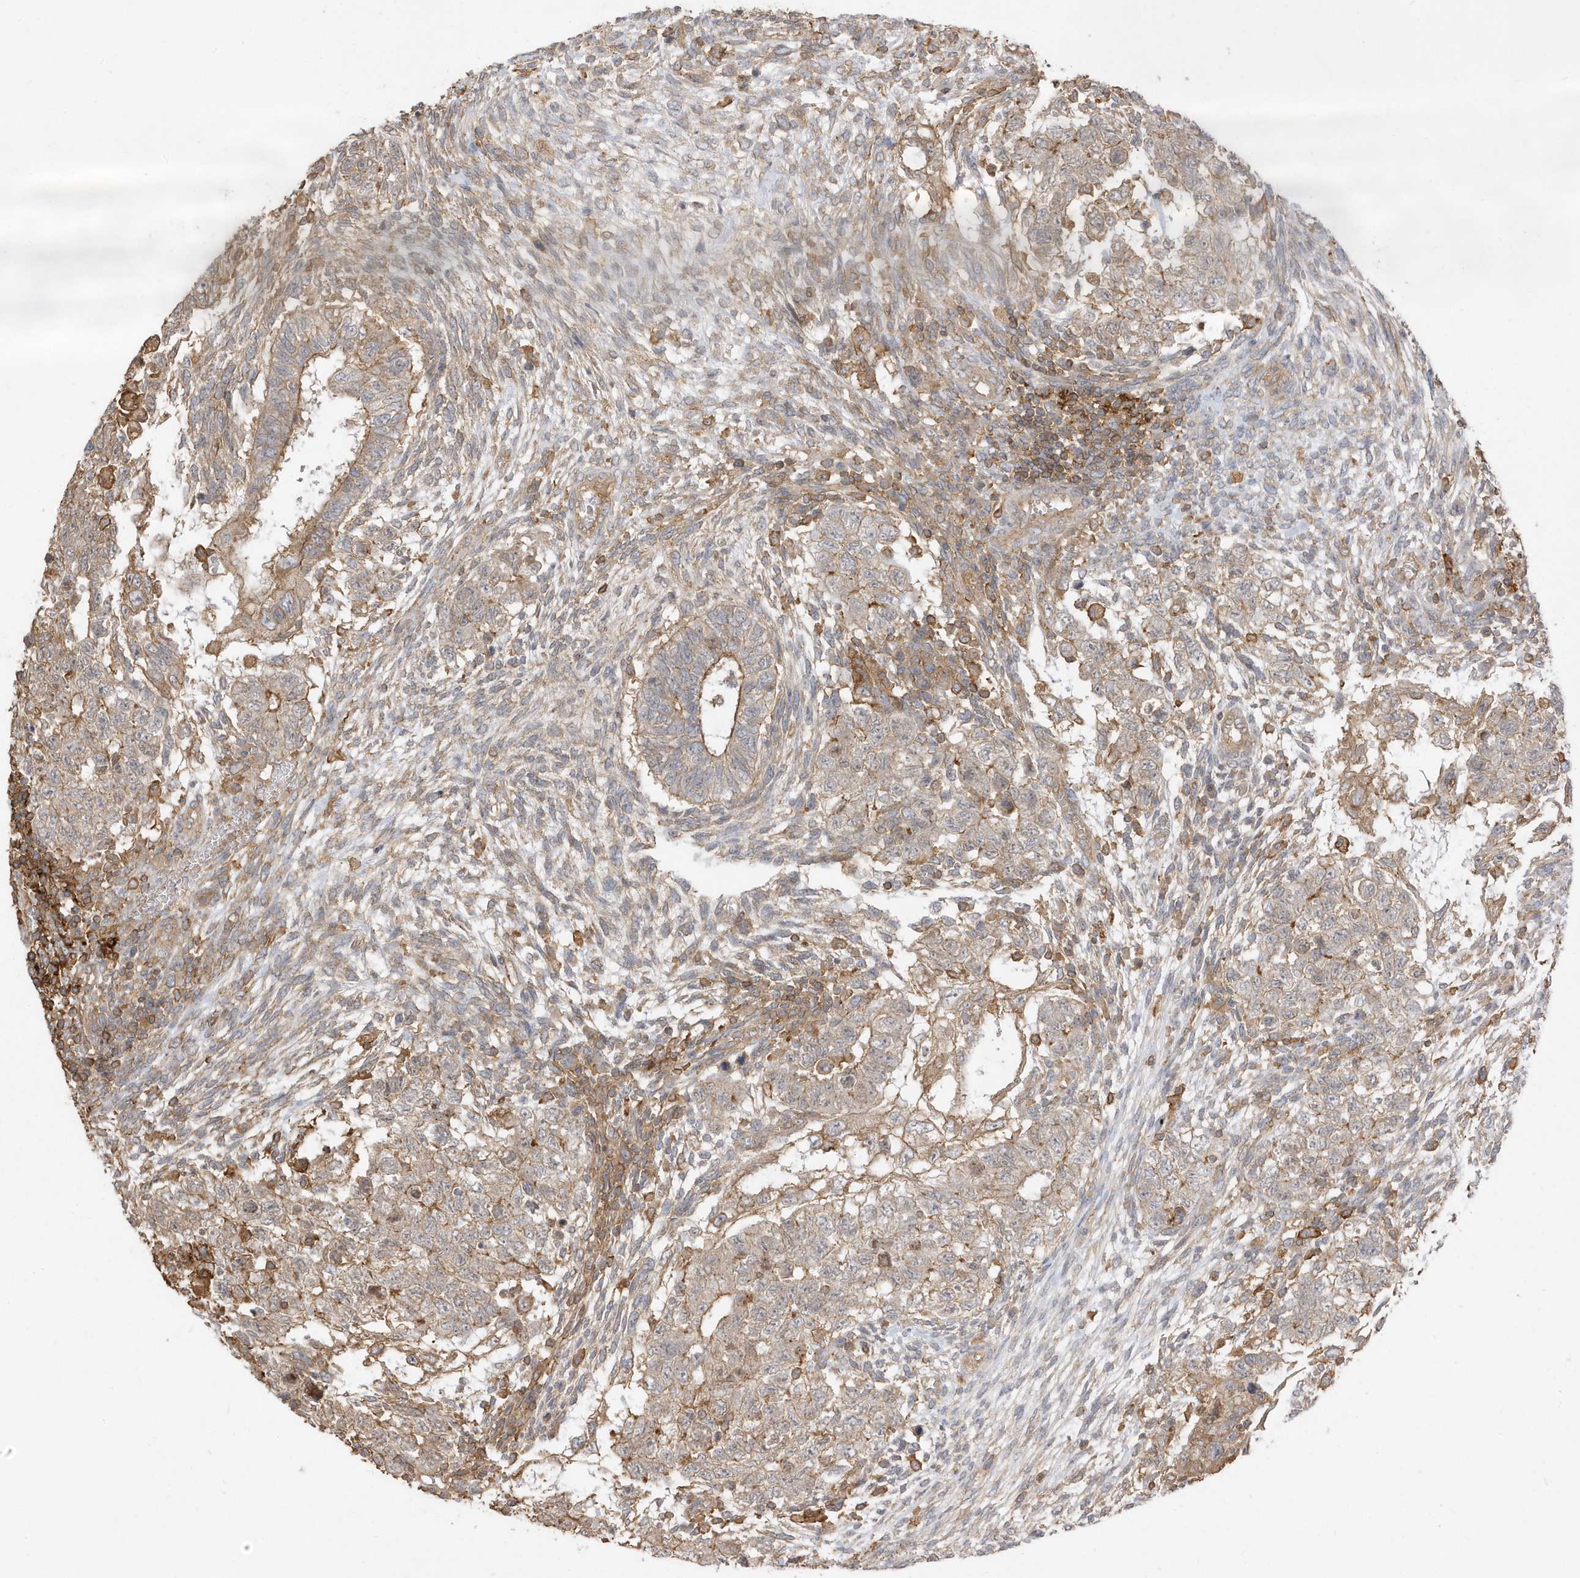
{"staining": {"intensity": "moderate", "quantity": "25%-75%", "location": "cytoplasmic/membranous"}, "tissue": "testis cancer", "cell_type": "Tumor cells", "image_type": "cancer", "snomed": [{"axis": "morphology", "description": "Carcinoma, Embryonal, NOS"}, {"axis": "topography", "description": "Testis"}], "caption": "Brown immunohistochemical staining in testis cancer exhibits moderate cytoplasmic/membranous positivity in approximately 25%-75% of tumor cells.", "gene": "ZBTB8A", "patient": {"sex": "male", "age": 37}}